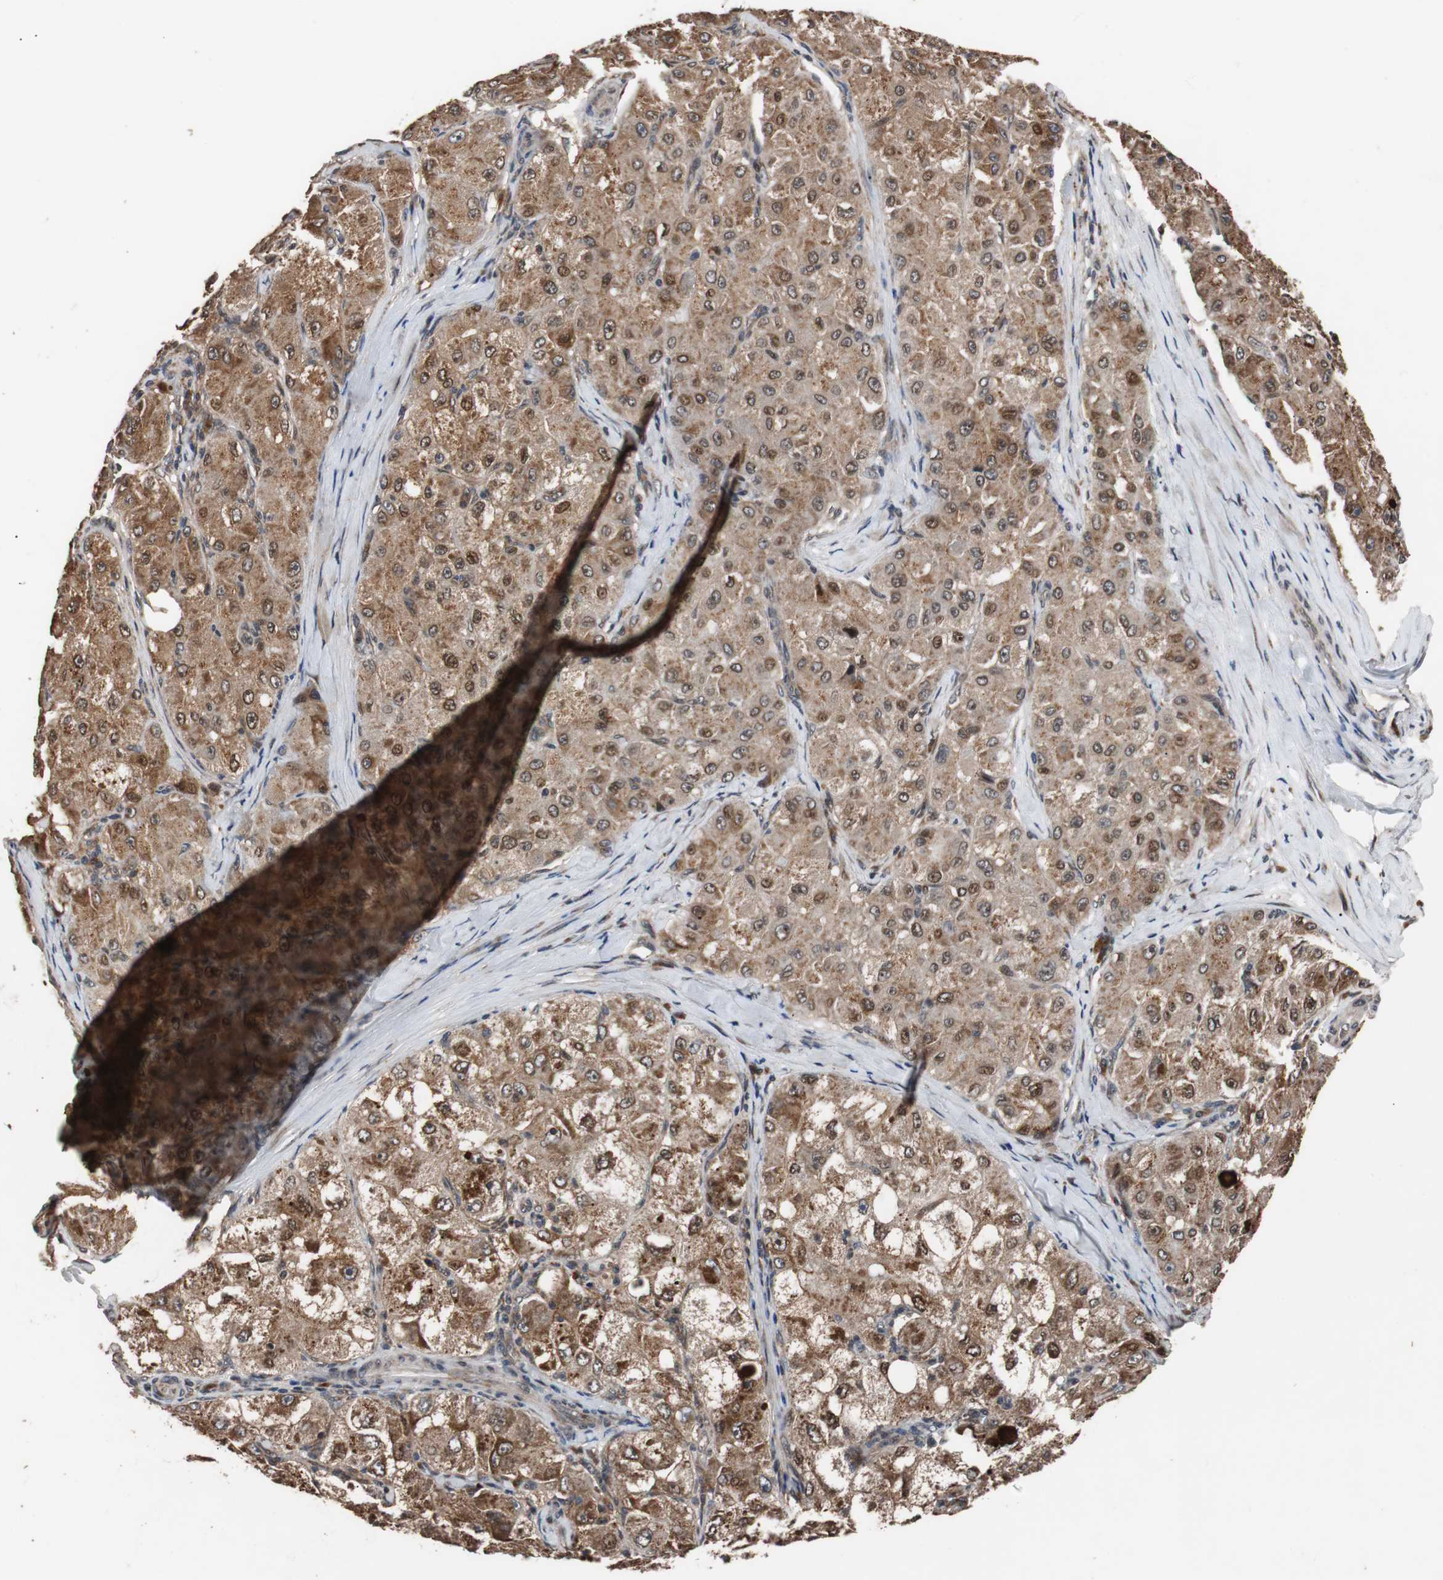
{"staining": {"intensity": "strong", "quantity": ">75%", "location": "cytoplasmic/membranous,nuclear"}, "tissue": "liver cancer", "cell_type": "Tumor cells", "image_type": "cancer", "snomed": [{"axis": "morphology", "description": "Carcinoma, Hepatocellular, NOS"}, {"axis": "topography", "description": "Liver"}], "caption": "Strong cytoplasmic/membranous and nuclear expression is seen in approximately >75% of tumor cells in liver cancer.", "gene": "USP31", "patient": {"sex": "male", "age": 80}}